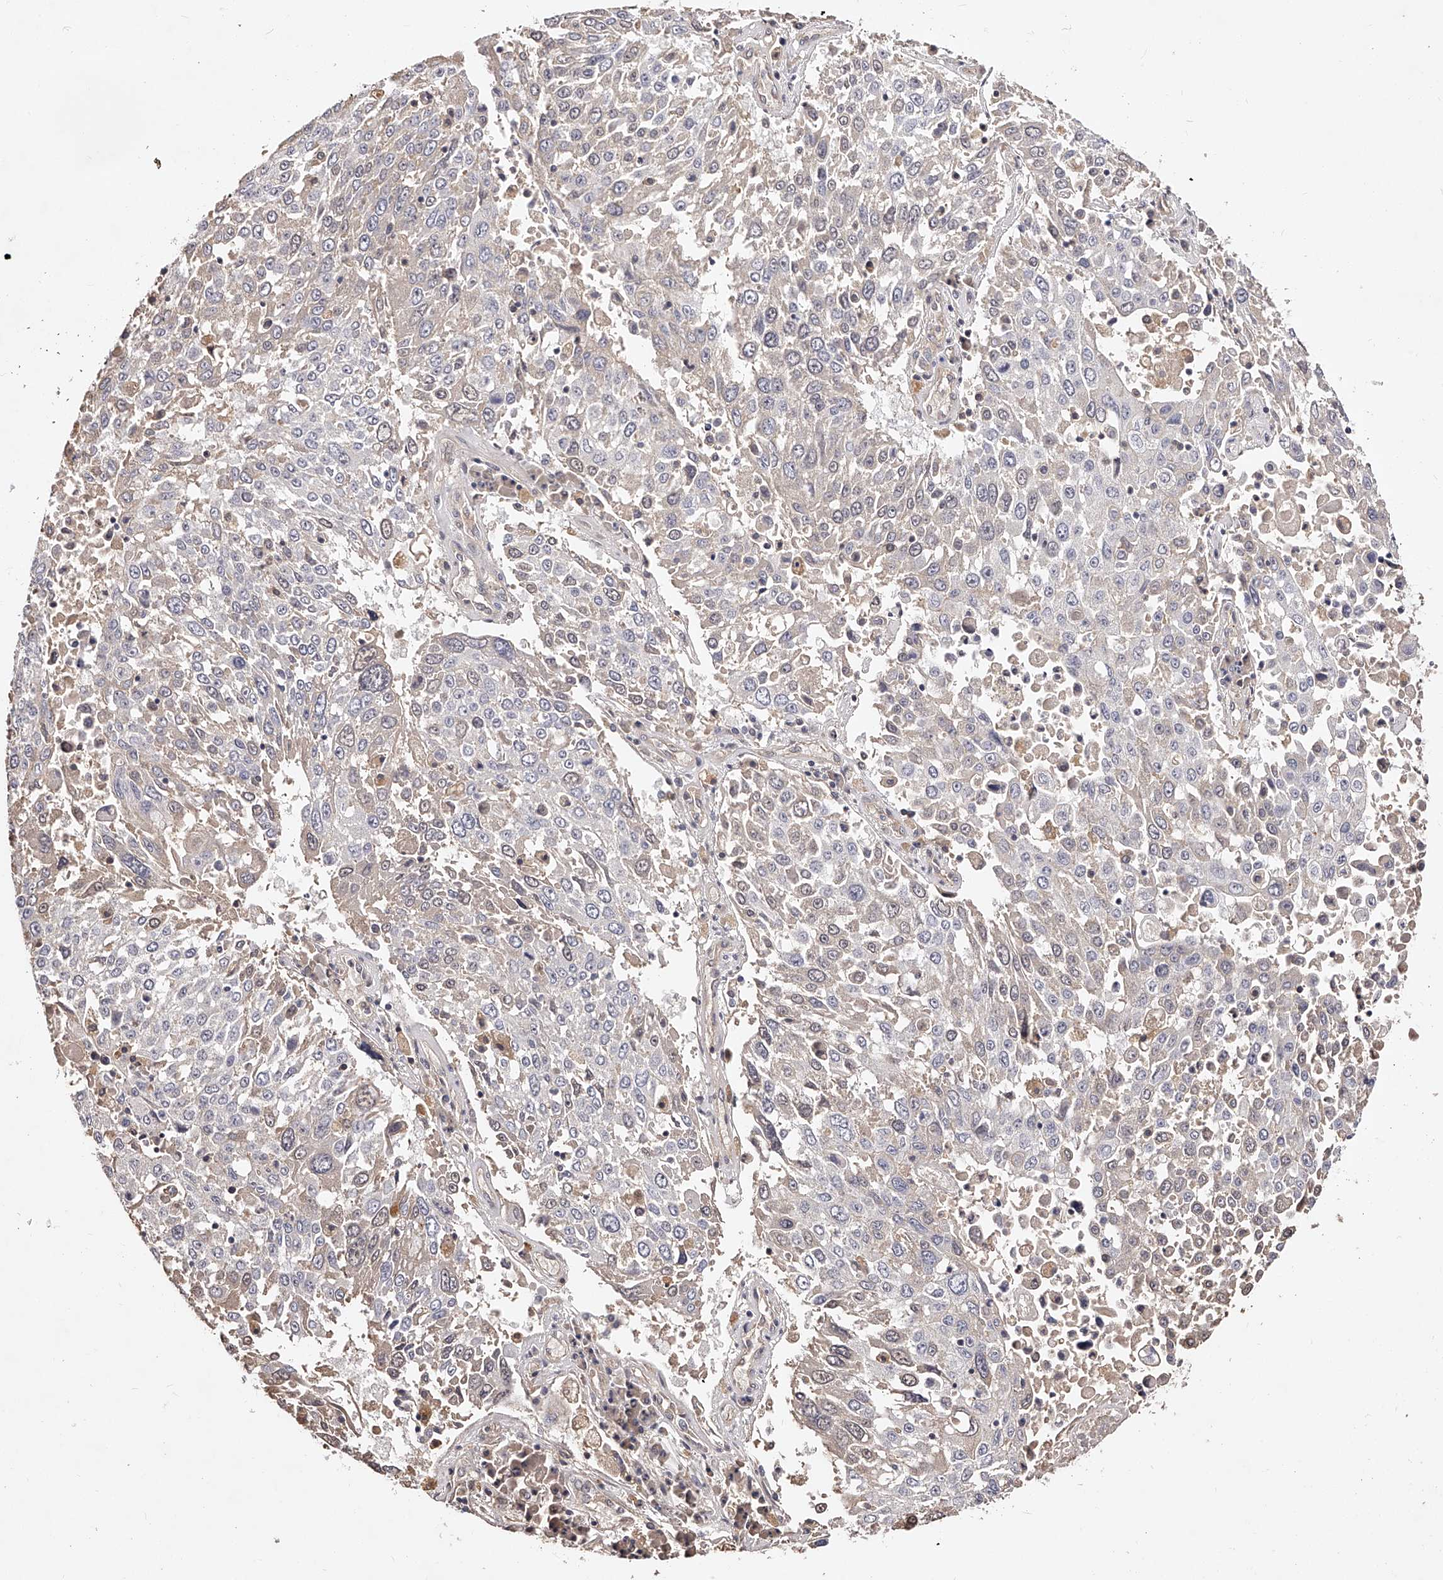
{"staining": {"intensity": "negative", "quantity": "none", "location": "none"}, "tissue": "lung cancer", "cell_type": "Tumor cells", "image_type": "cancer", "snomed": [{"axis": "morphology", "description": "Squamous cell carcinoma, NOS"}, {"axis": "topography", "description": "Lung"}], "caption": "DAB immunohistochemical staining of lung cancer (squamous cell carcinoma) reveals no significant positivity in tumor cells.", "gene": "PHACTR1", "patient": {"sex": "male", "age": 65}}